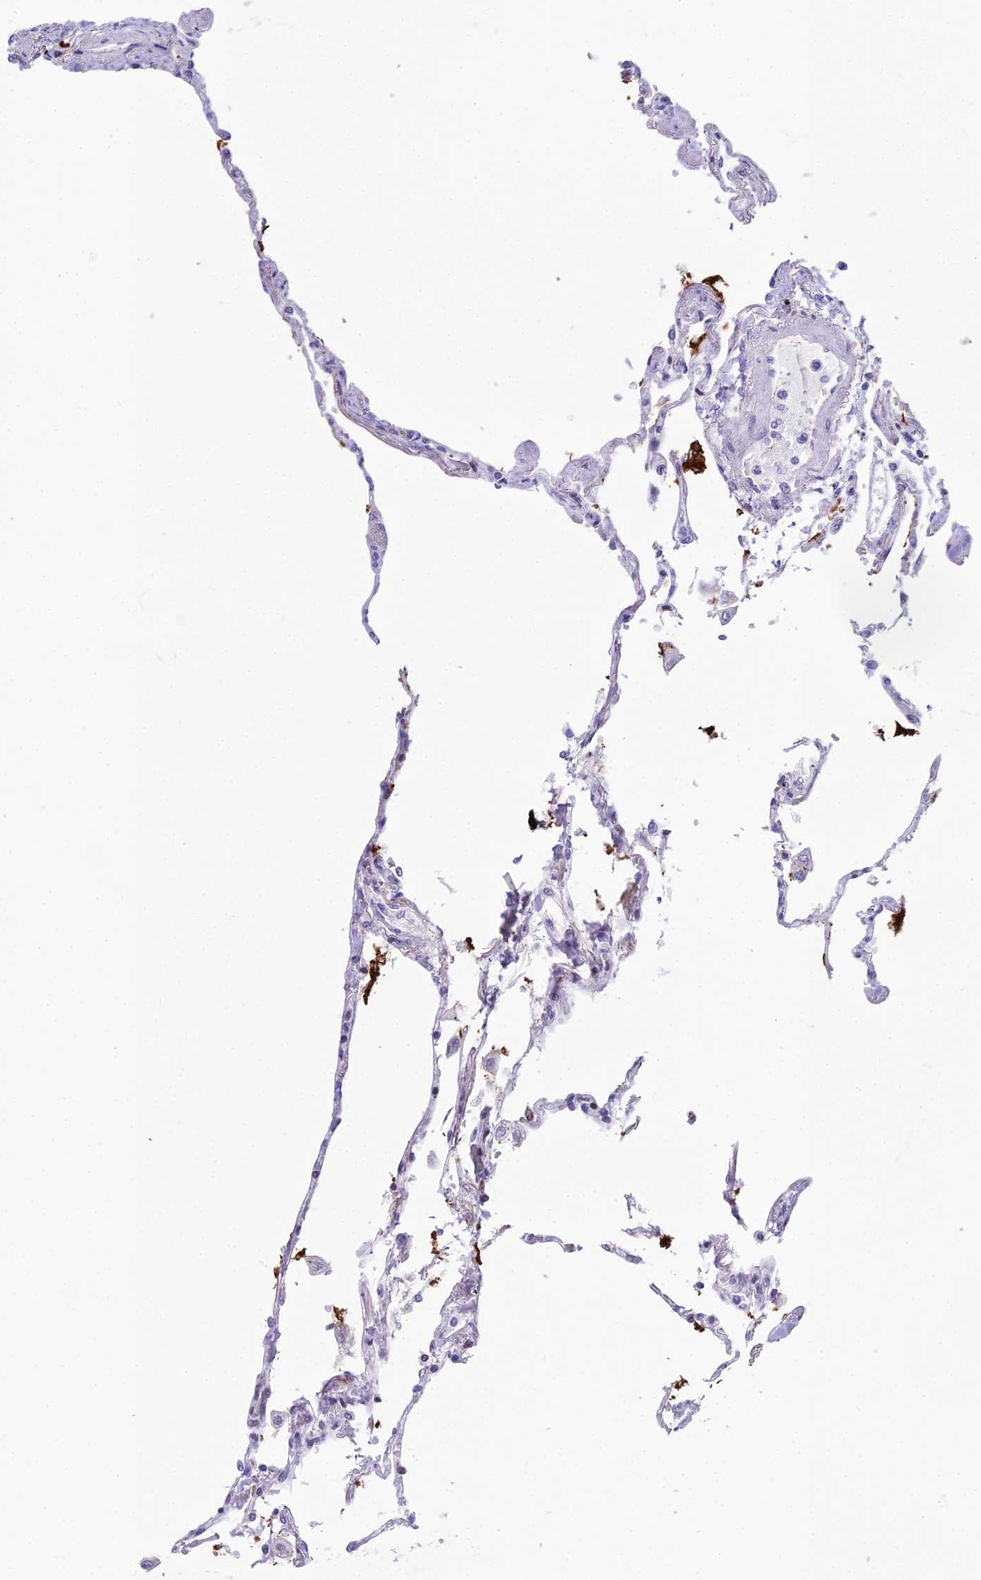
{"staining": {"intensity": "moderate", "quantity": "<25%", "location": "cytoplasmic/membranous"}, "tissue": "lung", "cell_type": "Alveolar cells", "image_type": "normal", "snomed": [{"axis": "morphology", "description": "Normal tissue, NOS"}, {"axis": "topography", "description": "Lung"}], "caption": "A brown stain labels moderate cytoplasmic/membranous positivity of a protein in alveolar cells of unremarkable lung. Ihc stains the protein in brown and the nuclei are stained blue.", "gene": "CC2D2A", "patient": {"sex": "female", "age": 67}}